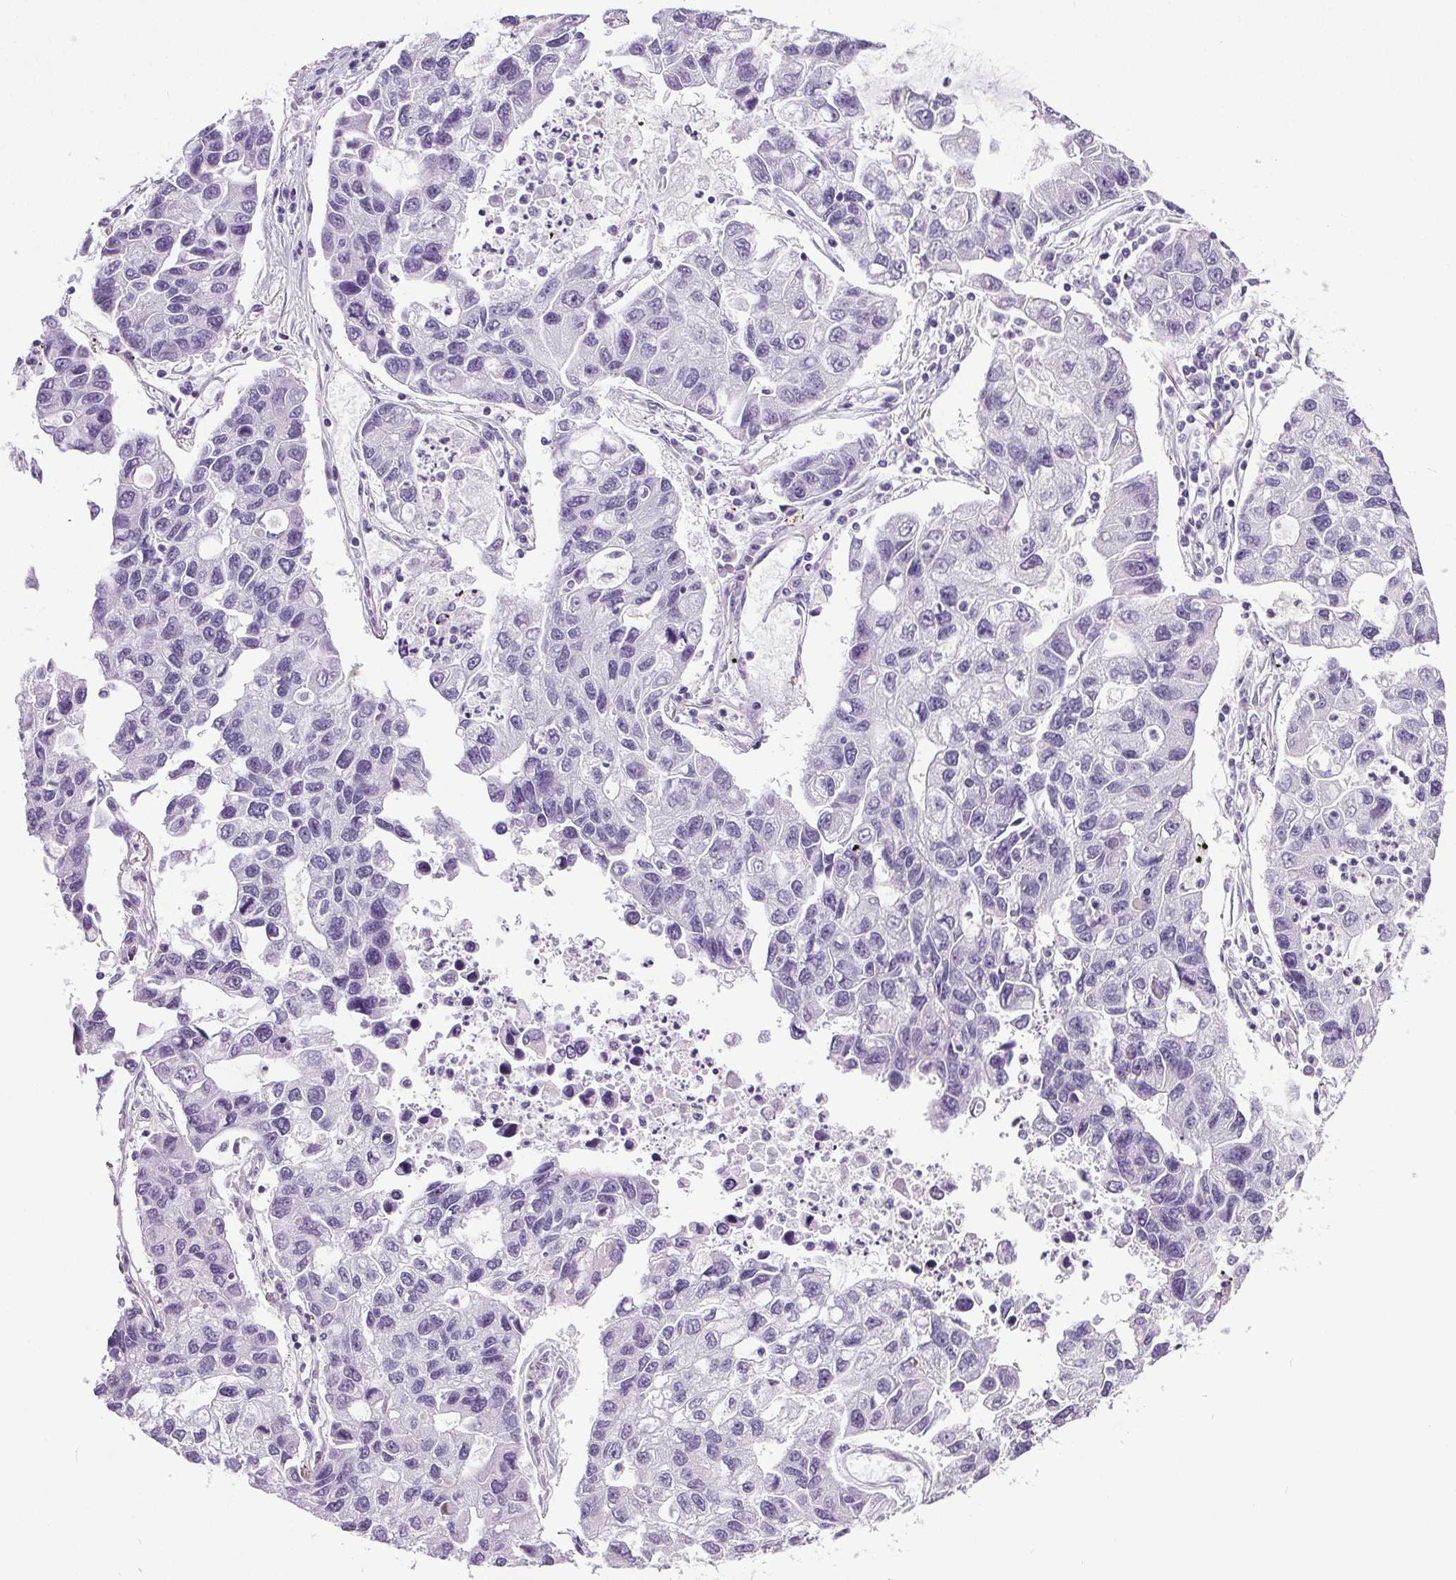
{"staining": {"intensity": "negative", "quantity": "none", "location": "none"}, "tissue": "lung cancer", "cell_type": "Tumor cells", "image_type": "cancer", "snomed": [{"axis": "morphology", "description": "Adenocarcinoma, NOS"}, {"axis": "topography", "description": "Bronchus"}, {"axis": "topography", "description": "Lung"}], "caption": "Lung adenocarcinoma stained for a protein using immunohistochemistry displays no staining tumor cells.", "gene": "GP6", "patient": {"sex": "female", "age": 51}}